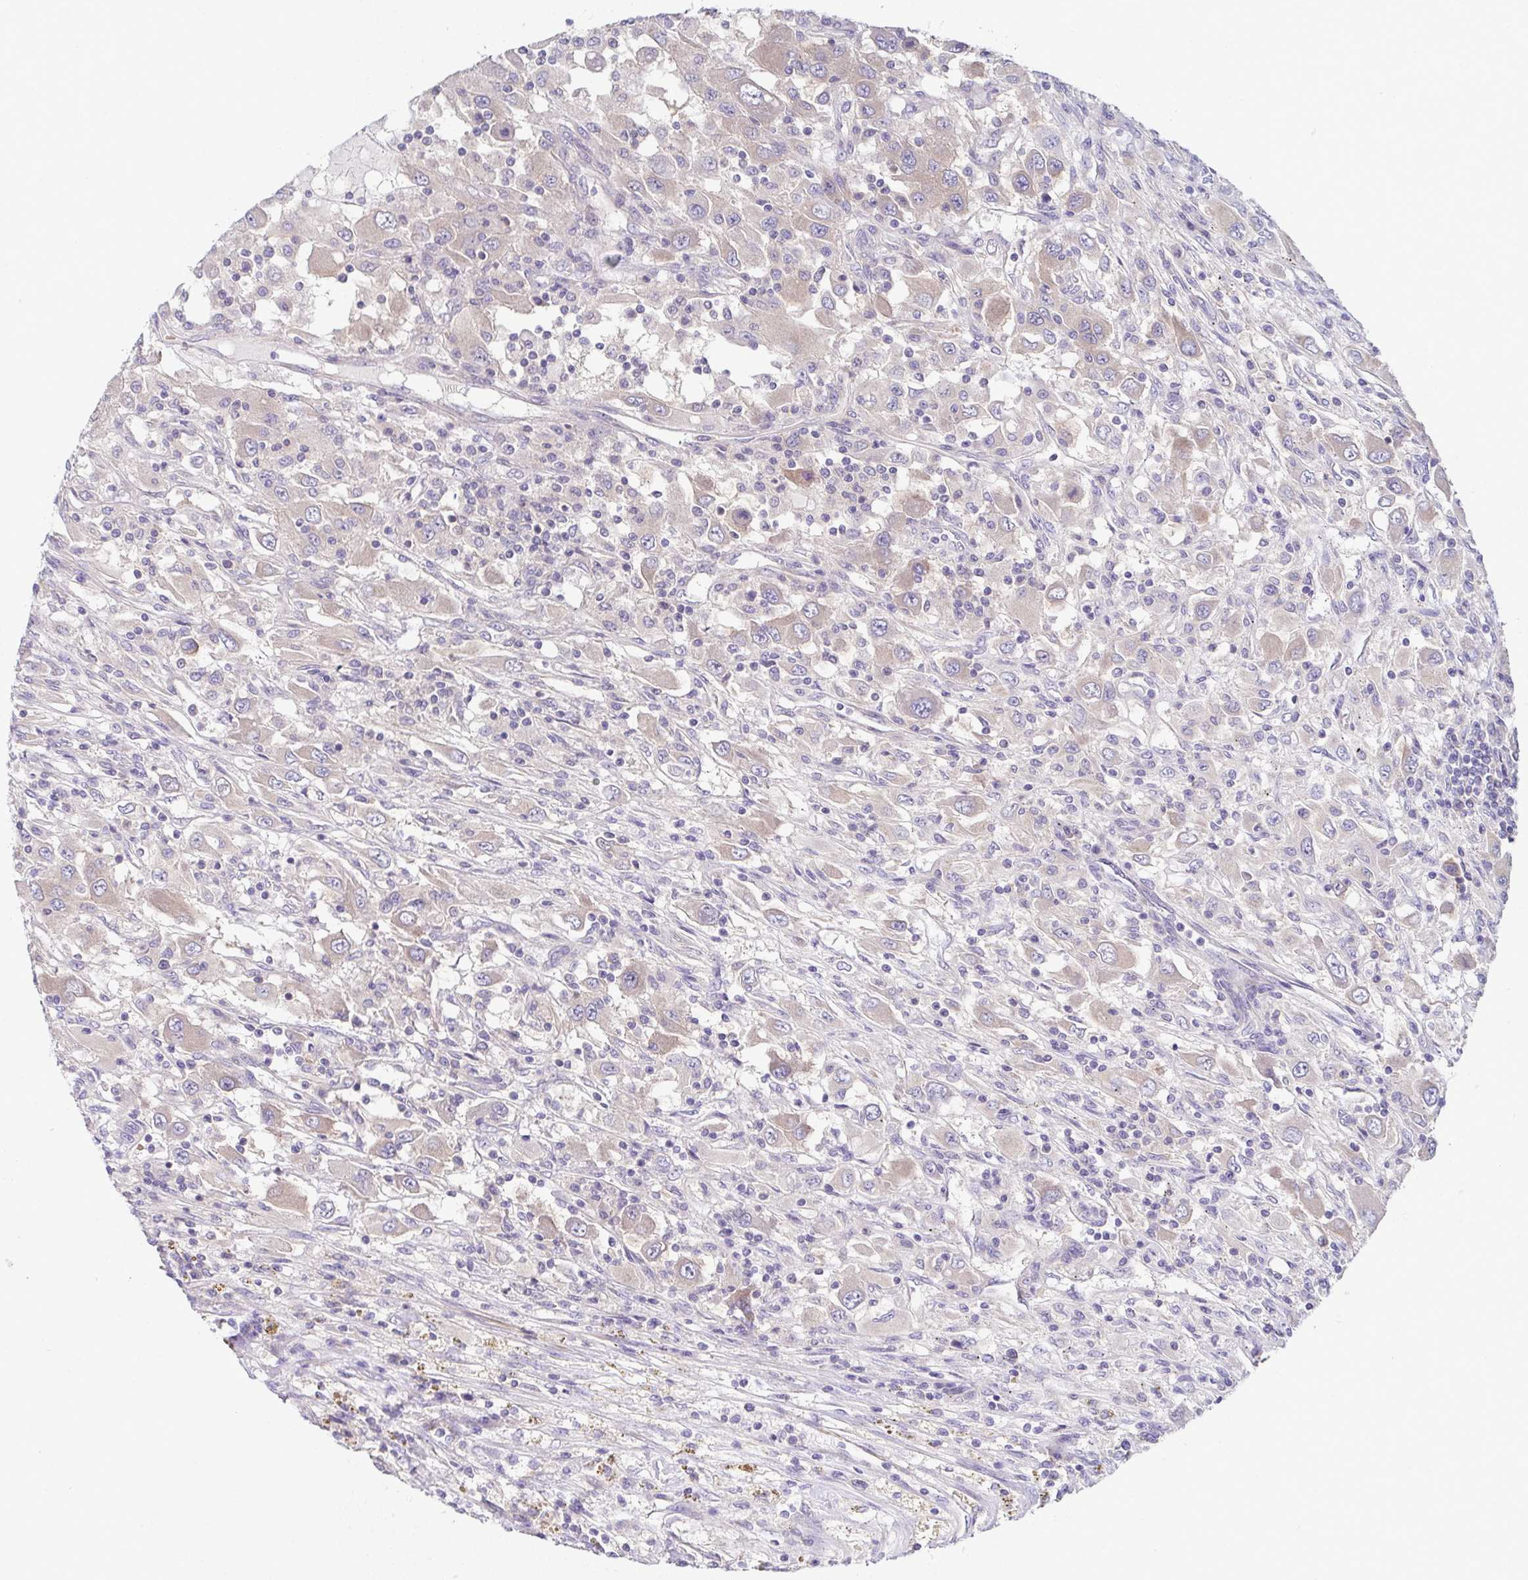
{"staining": {"intensity": "weak", "quantity": "<25%", "location": "cytoplasmic/membranous"}, "tissue": "renal cancer", "cell_type": "Tumor cells", "image_type": "cancer", "snomed": [{"axis": "morphology", "description": "Adenocarcinoma, NOS"}, {"axis": "topography", "description": "Kidney"}], "caption": "Immunohistochemistry photomicrograph of renal cancer (adenocarcinoma) stained for a protein (brown), which reveals no staining in tumor cells.", "gene": "CFAP97D1", "patient": {"sex": "female", "age": 67}}